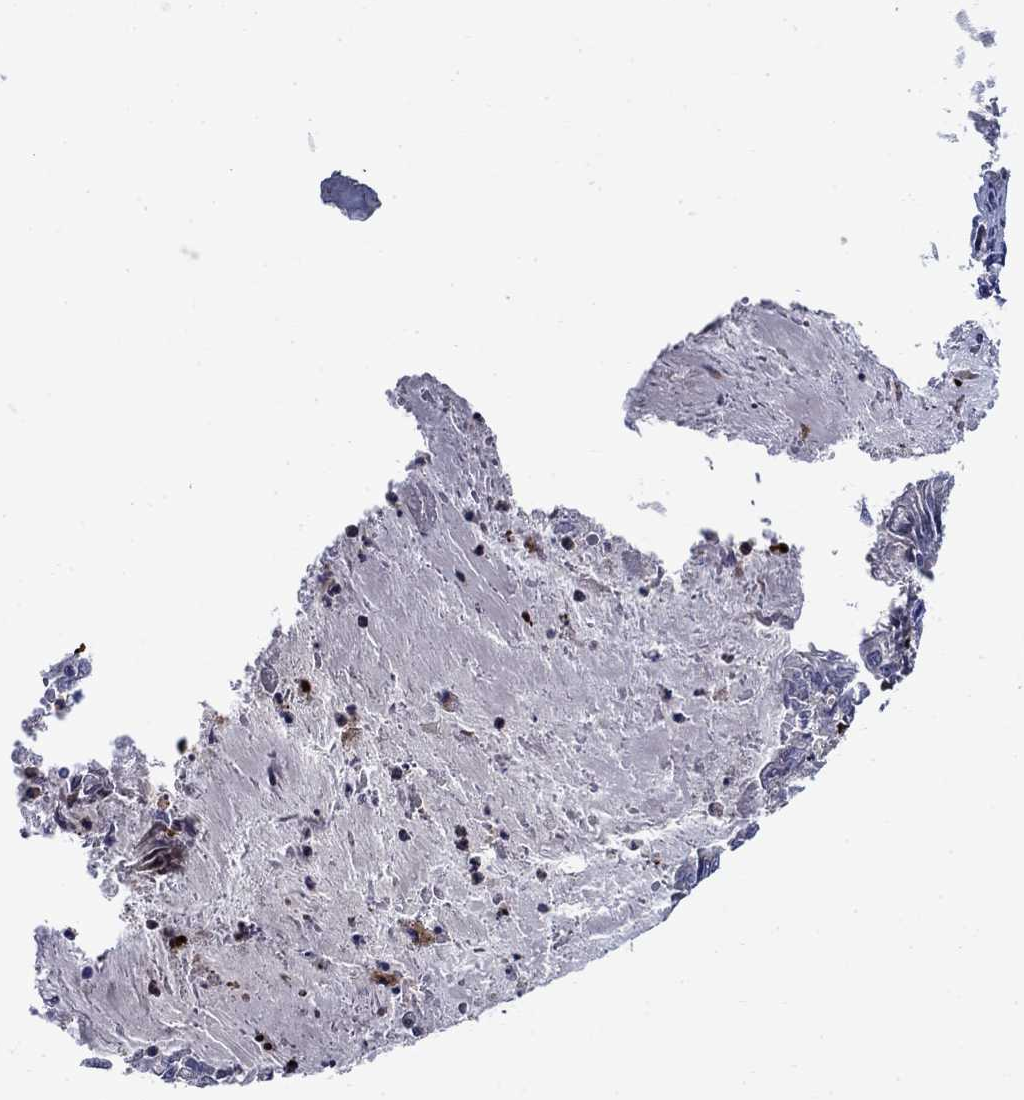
{"staining": {"intensity": "negative", "quantity": "none", "location": "none"}, "tissue": "endometrial cancer", "cell_type": "Tumor cells", "image_type": "cancer", "snomed": [{"axis": "morphology", "description": "Adenocarcinoma, NOS"}, {"axis": "topography", "description": "Endometrium"}], "caption": "An immunohistochemistry photomicrograph of adenocarcinoma (endometrial) is shown. There is no staining in tumor cells of adenocarcinoma (endometrial).", "gene": "STAB2", "patient": {"sex": "female", "age": 57}}